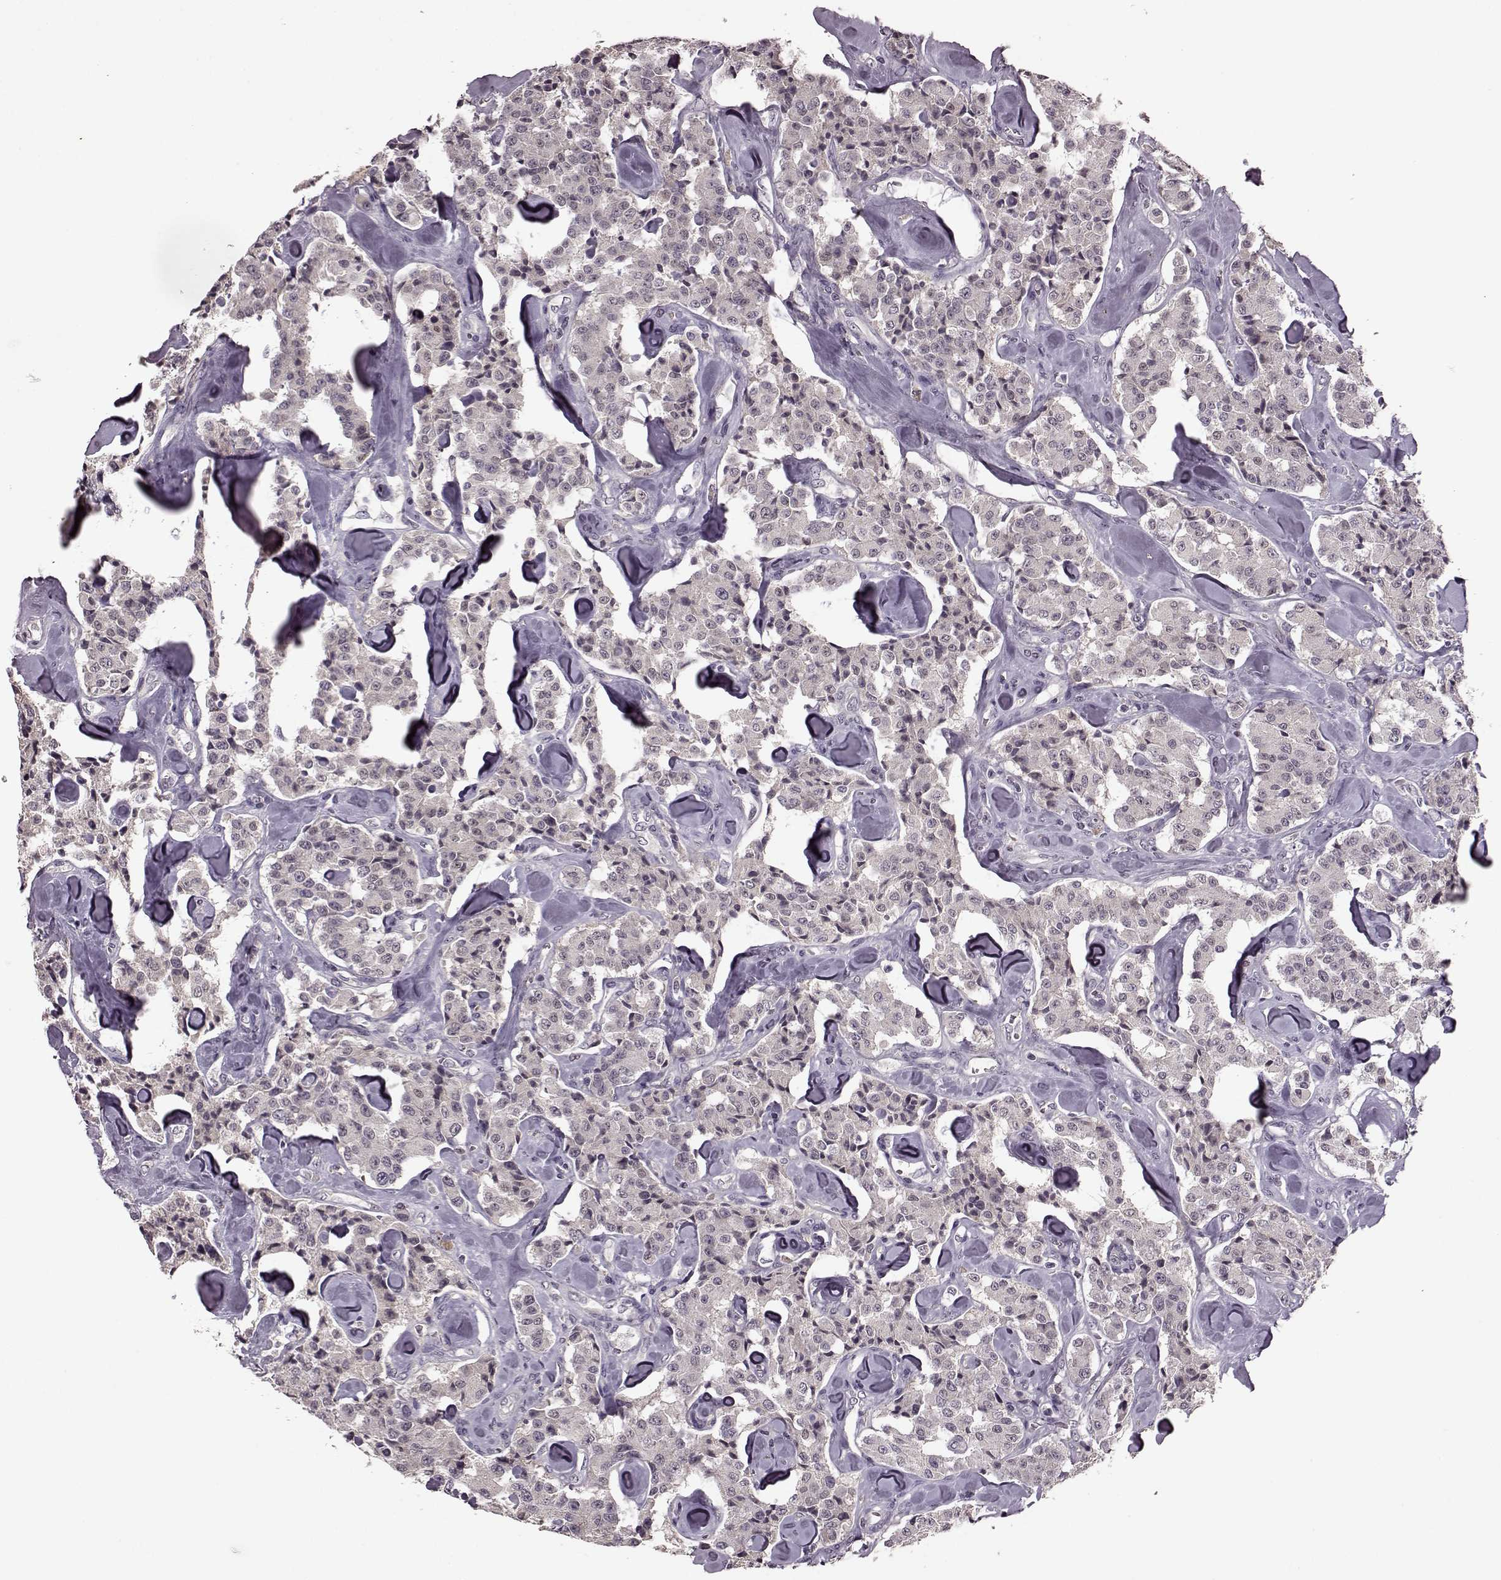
{"staining": {"intensity": "negative", "quantity": "none", "location": "none"}, "tissue": "carcinoid", "cell_type": "Tumor cells", "image_type": "cancer", "snomed": [{"axis": "morphology", "description": "Carcinoid, malignant, NOS"}, {"axis": "topography", "description": "Pancreas"}], "caption": "An IHC histopathology image of carcinoid is shown. There is no staining in tumor cells of carcinoid.", "gene": "NRL", "patient": {"sex": "male", "age": 41}}